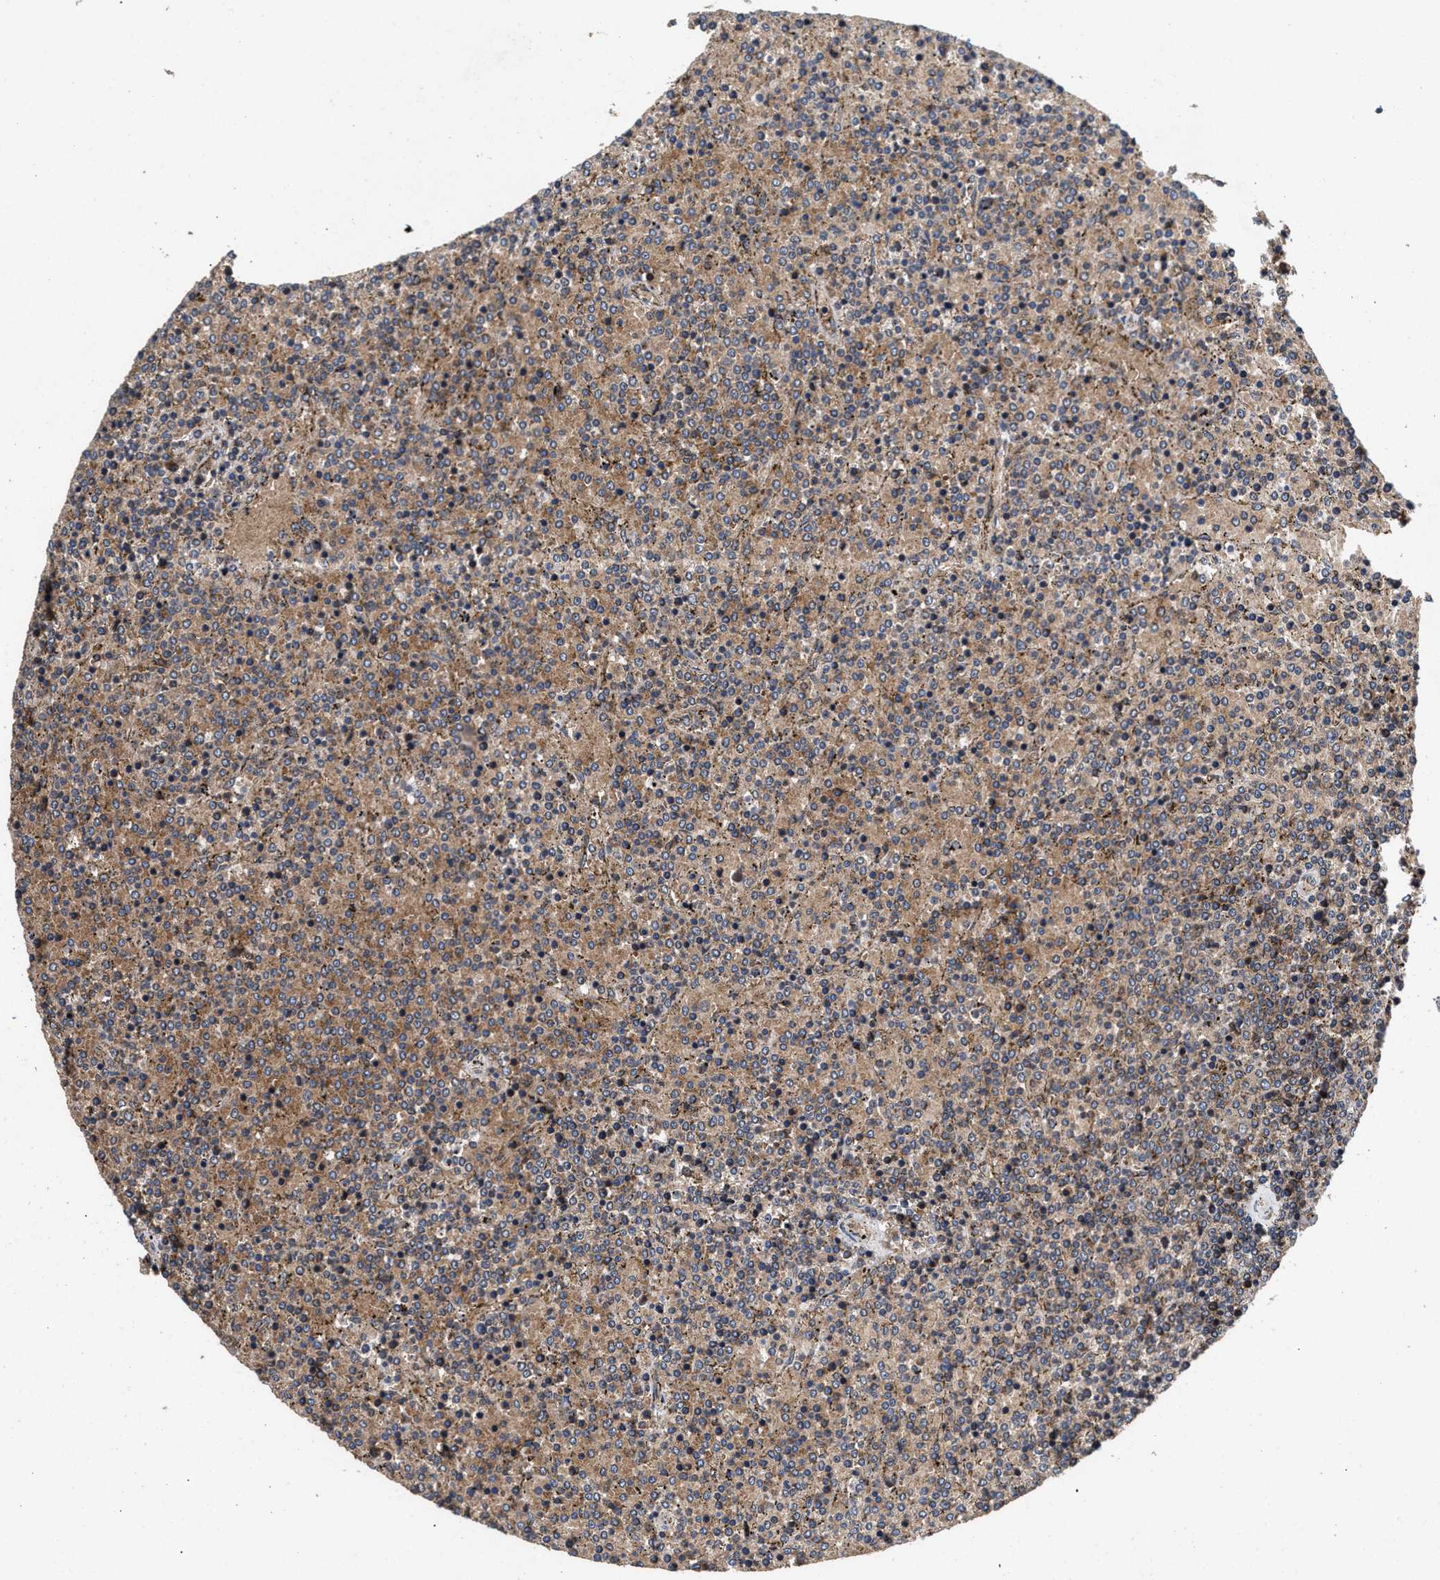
{"staining": {"intensity": "moderate", "quantity": ">75%", "location": "cytoplasmic/membranous"}, "tissue": "lymphoma", "cell_type": "Tumor cells", "image_type": "cancer", "snomed": [{"axis": "morphology", "description": "Malignant lymphoma, non-Hodgkin's type, Low grade"}, {"axis": "topography", "description": "Spleen"}], "caption": "Moderate cytoplasmic/membranous staining is seen in approximately >75% of tumor cells in lymphoma.", "gene": "NFKB2", "patient": {"sex": "female", "age": 77}}